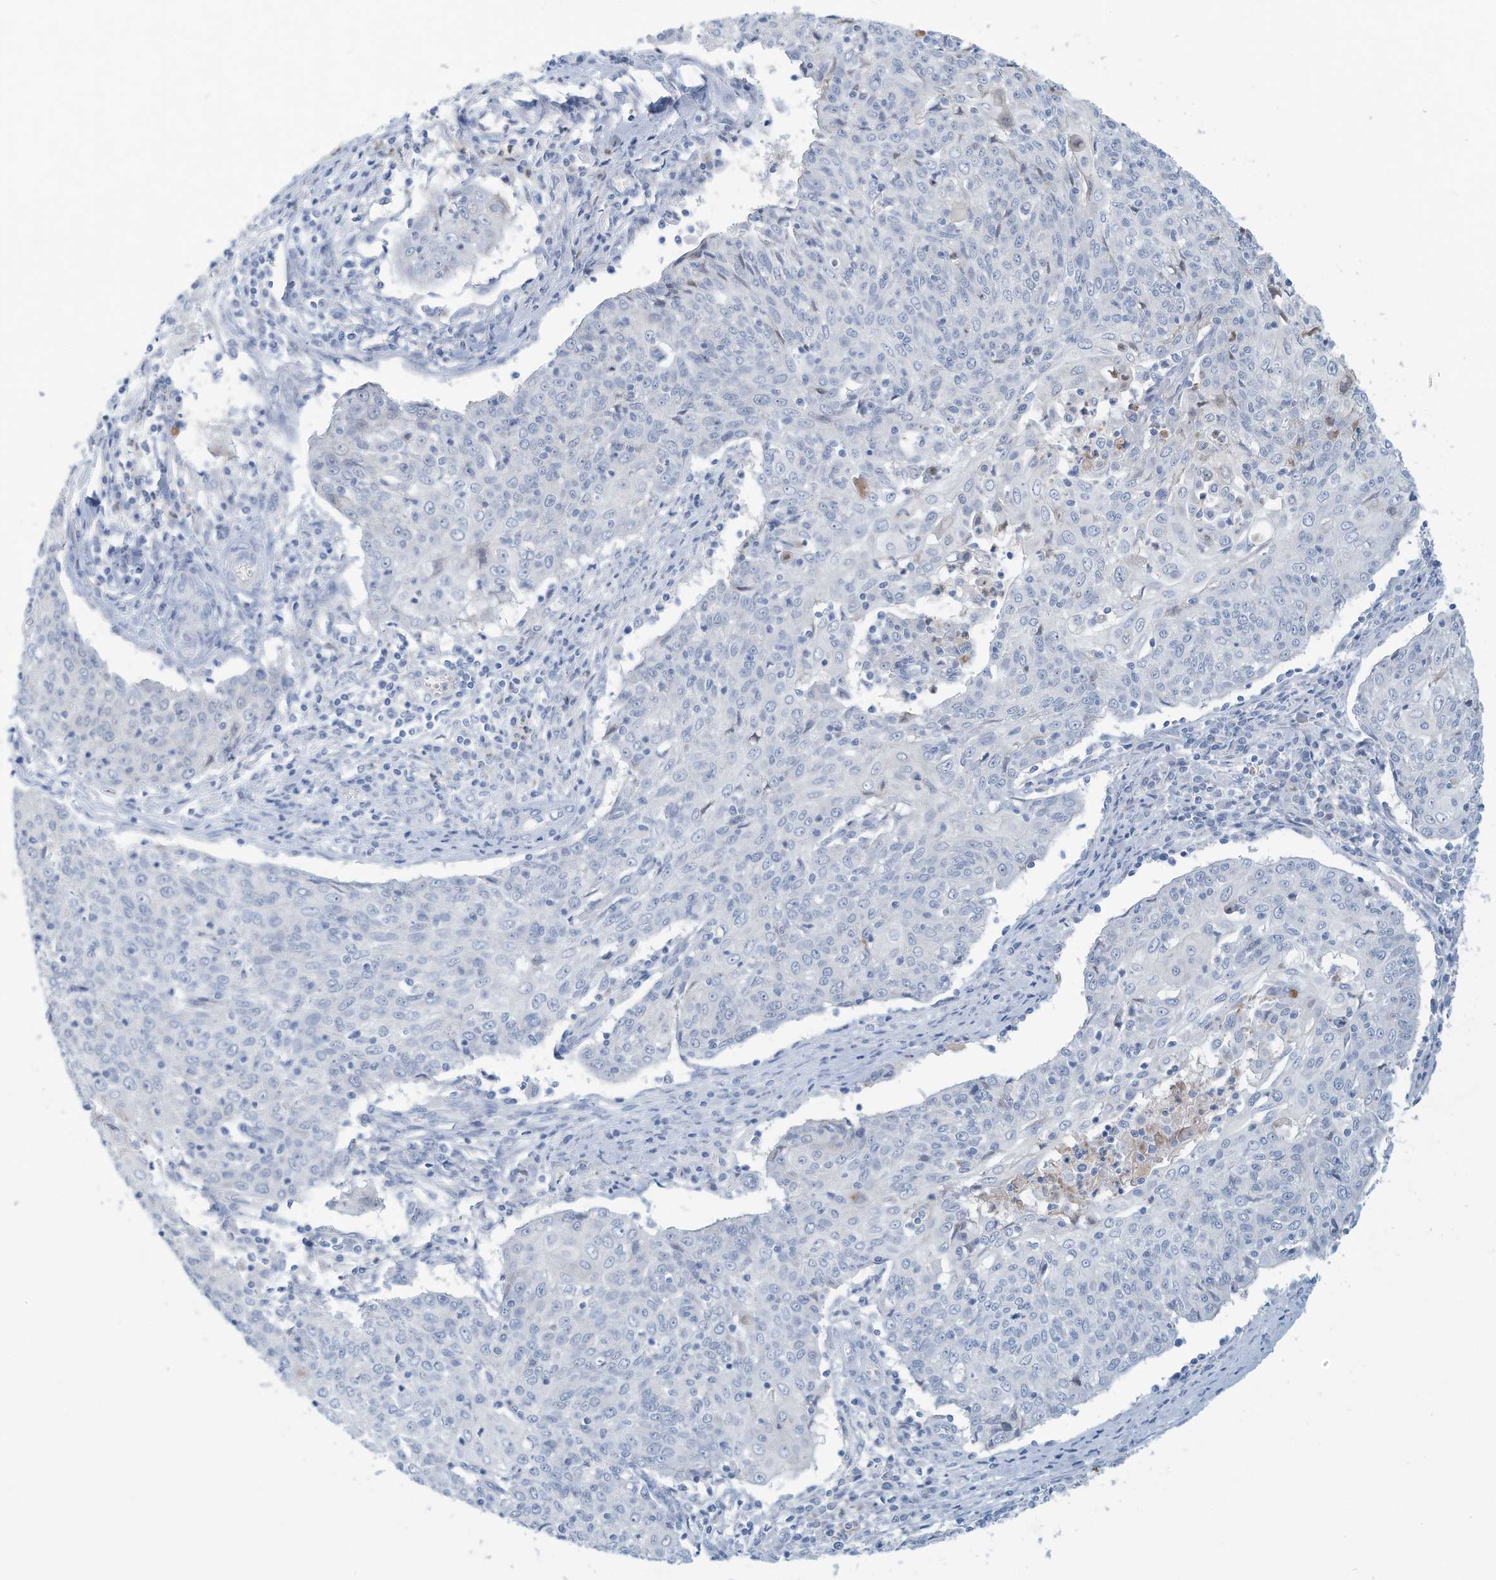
{"staining": {"intensity": "negative", "quantity": "none", "location": "none"}, "tissue": "cervical cancer", "cell_type": "Tumor cells", "image_type": "cancer", "snomed": [{"axis": "morphology", "description": "Squamous cell carcinoma, NOS"}, {"axis": "topography", "description": "Cervix"}], "caption": "IHC of human squamous cell carcinoma (cervical) shows no expression in tumor cells. (DAB (3,3'-diaminobenzidine) immunohistochemistry with hematoxylin counter stain).", "gene": "ERI2", "patient": {"sex": "female", "age": 48}}